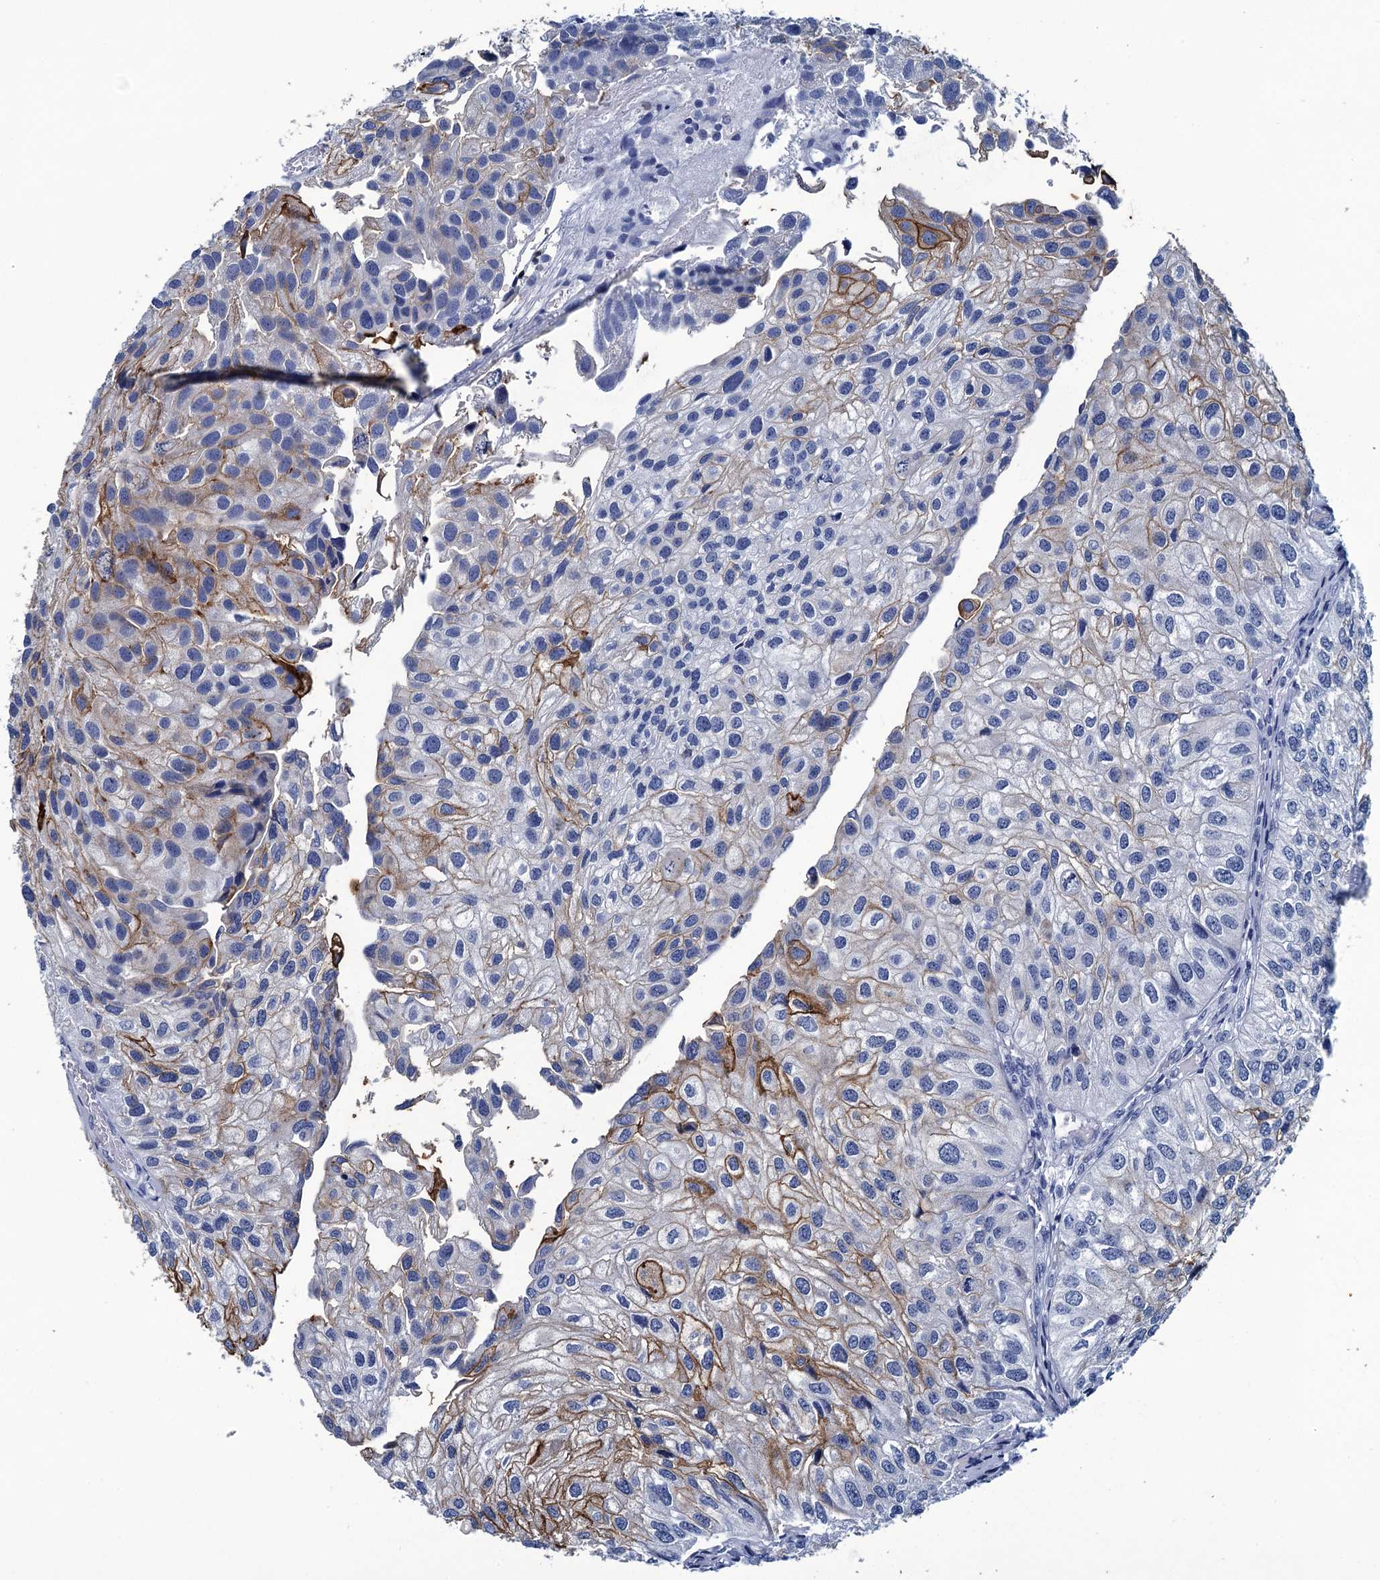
{"staining": {"intensity": "moderate", "quantity": "<25%", "location": "cytoplasmic/membranous"}, "tissue": "urothelial cancer", "cell_type": "Tumor cells", "image_type": "cancer", "snomed": [{"axis": "morphology", "description": "Urothelial carcinoma, Low grade"}, {"axis": "topography", "description": "Urinary bladder"}], "caption": "Protein positivity by immunohistochemistry reveals moderate cytoplasmic/membranous staining in about <25% of tumor cells in urothelial carcinoma (low-grade). (IHC, brightfield microscopy, high magnification).", "gene": "RHCG", "patient": {"sex": "female", "age": 89}}